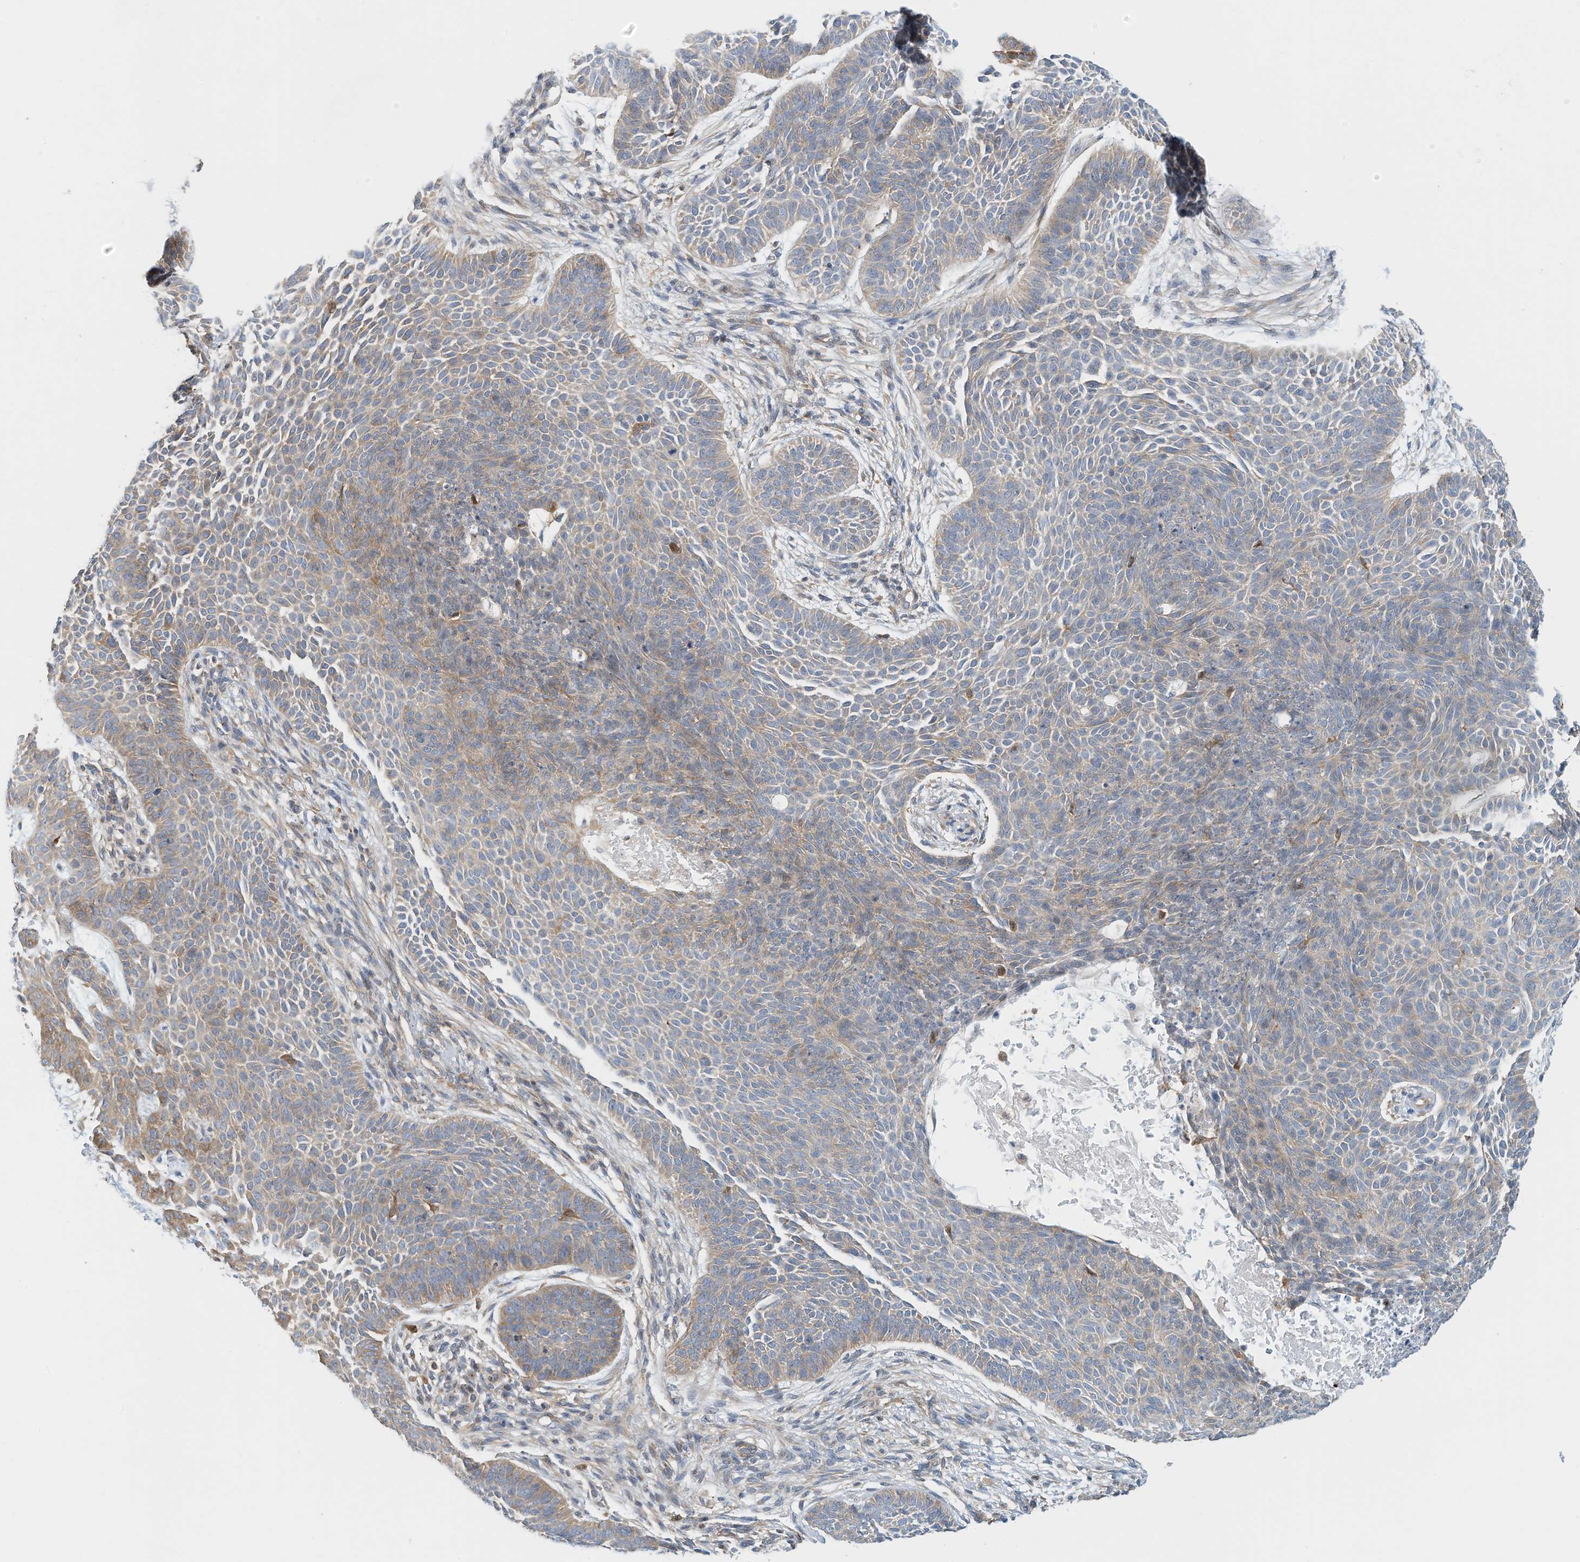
{"staining": {"intensity": "weak", "quantity": "25%-75%", "location": "cytoplasmic/membranous"}, "tissue": "skin cancer", "cell_type": "Tumor cells", "image_type": "cancer", "snomed": [{"axis": "morphology", "description": "Basal cell carcinoma"}, {"axis": "topography", "description": "Skin"}], "caption": "Immunohistochemical staining of skin cancer (basal cell carcinoma) reveals low levels of weak cytoplasmic/membranous protein staining in approximately 25%-75% of tumor cells.", "gene": "MICAL1", "patient": {"sex": "male", "age": 85}}